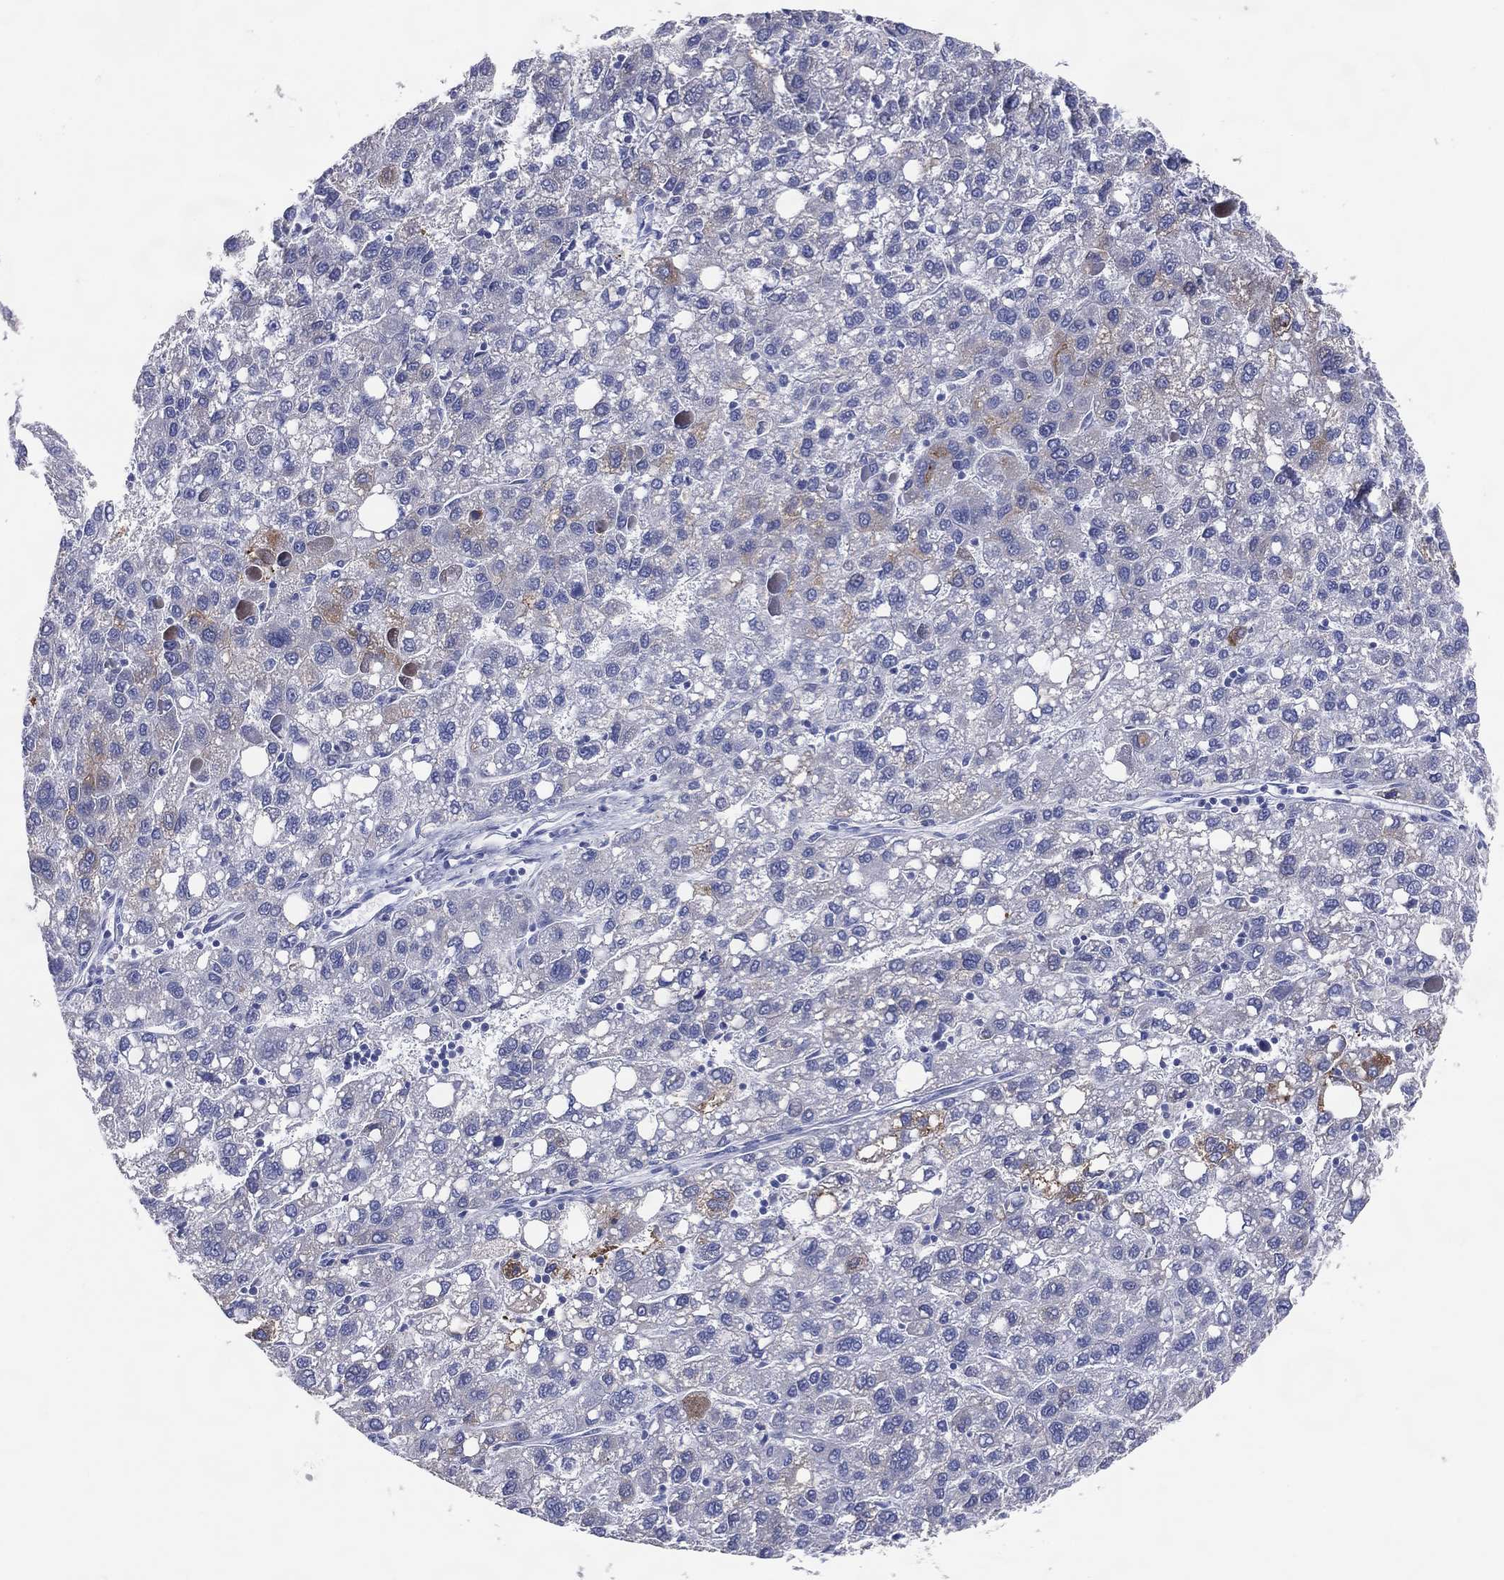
{"staining": {"intensity": "negative", "quantity": "none", "location": "none"}, "tissue": "liver cancer", "cell_type": "Tumor cells", "image_type": "cancer", "snomed": [{"axis": "morphology", "description": "Carcinoma, Hepatocellular, NOS"}, {"axis": "topography", "description": "Liver"}], "caption": "Liver hepatocellular carcinoma was stained to show a protein in brown. There is no significant expression in tumor cells.", "gene": "DNAH6", "patient": {"sex": "female", "age": 82}}